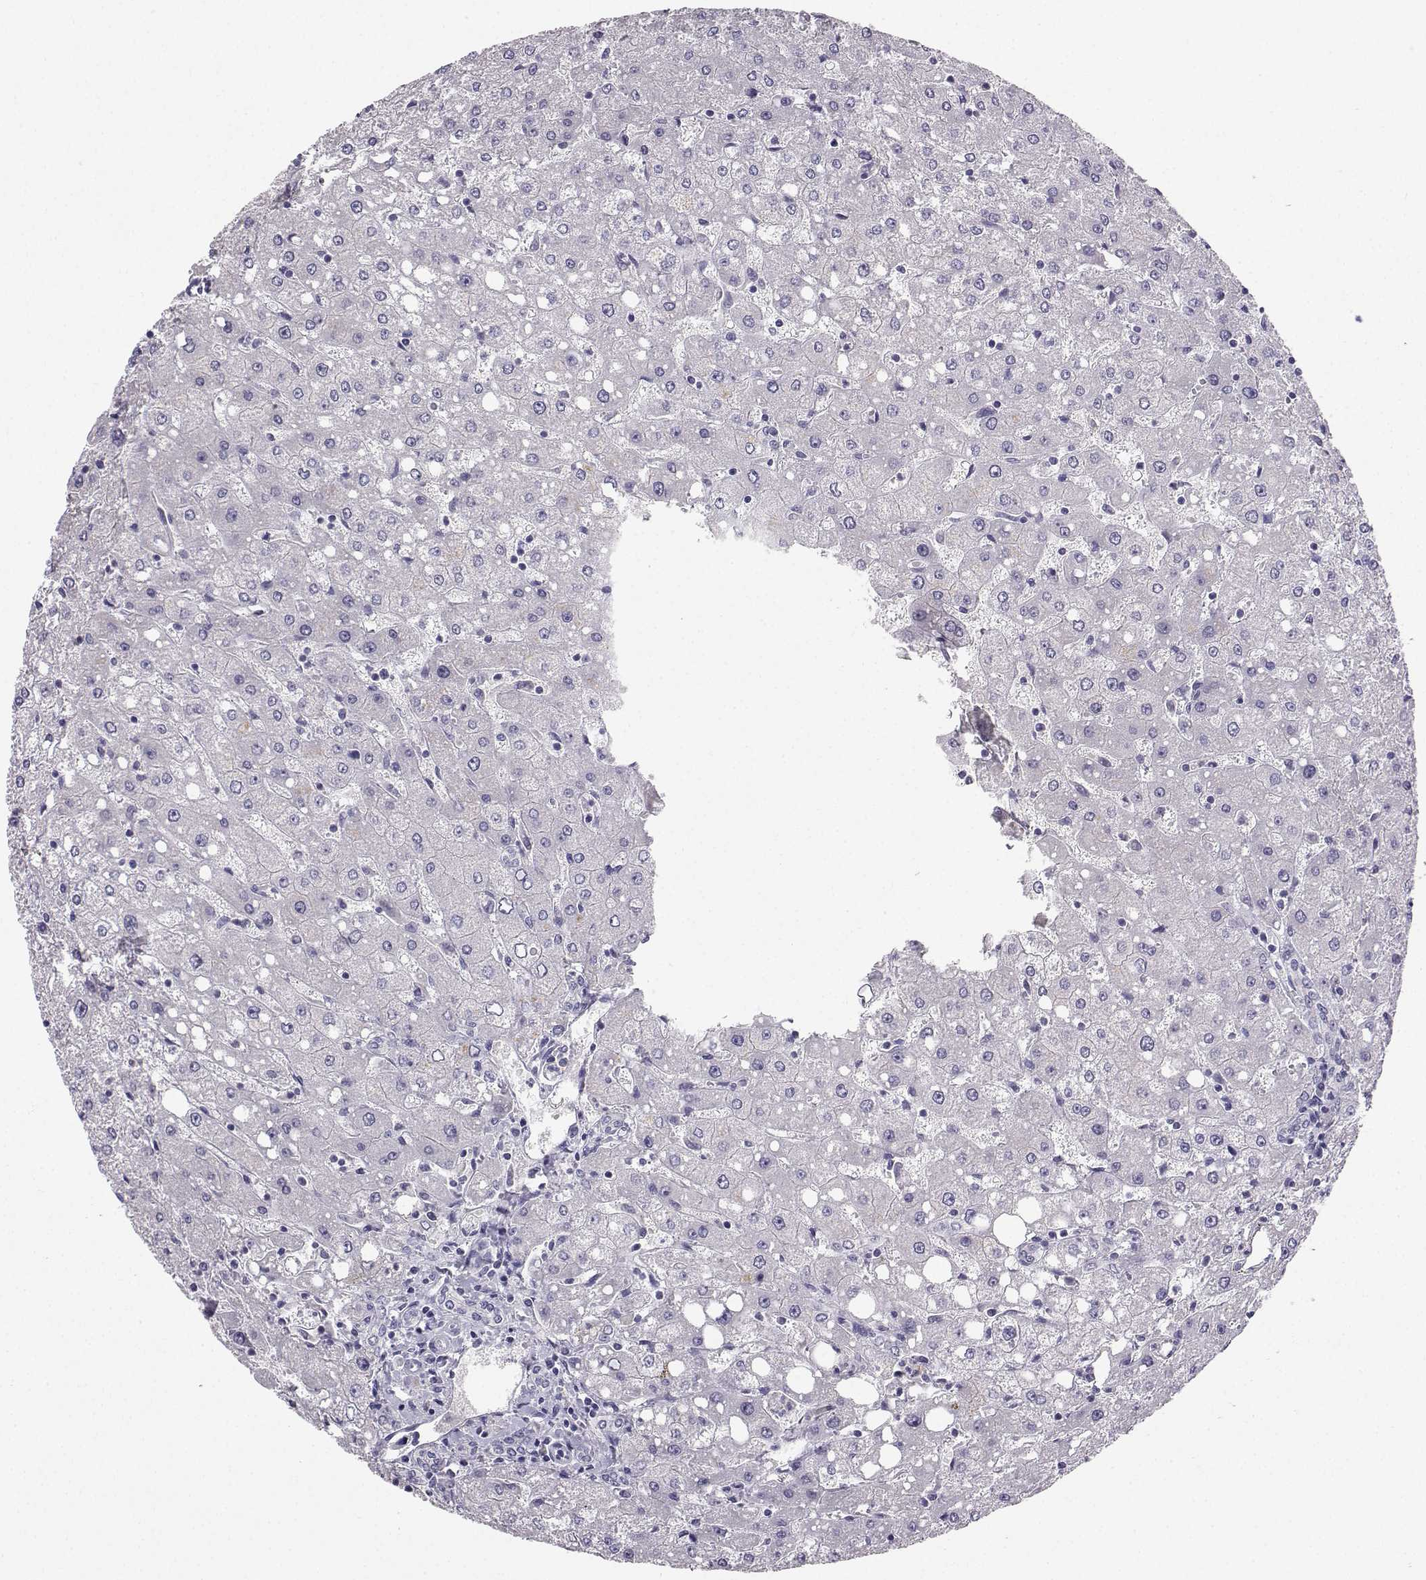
{"staining": {"intensity": "negative", "quantity": "none", "location": "none"}, "tissue": "liver", "cell_type": "Cholangiocytes", "image_type": "normal", "snomed": [{"axis": "morphology", "description": "Normal tissue, NOS"}, {"axis": "topography", "description": "Liver"}], "caption": "The immunohistochemistry histopathology image has no significant positivity in cholangiocytes of liver. Nuclei are stained in blue.", "gene": "SPAG11A", "patient": {"sex": "female", "age": 53}}